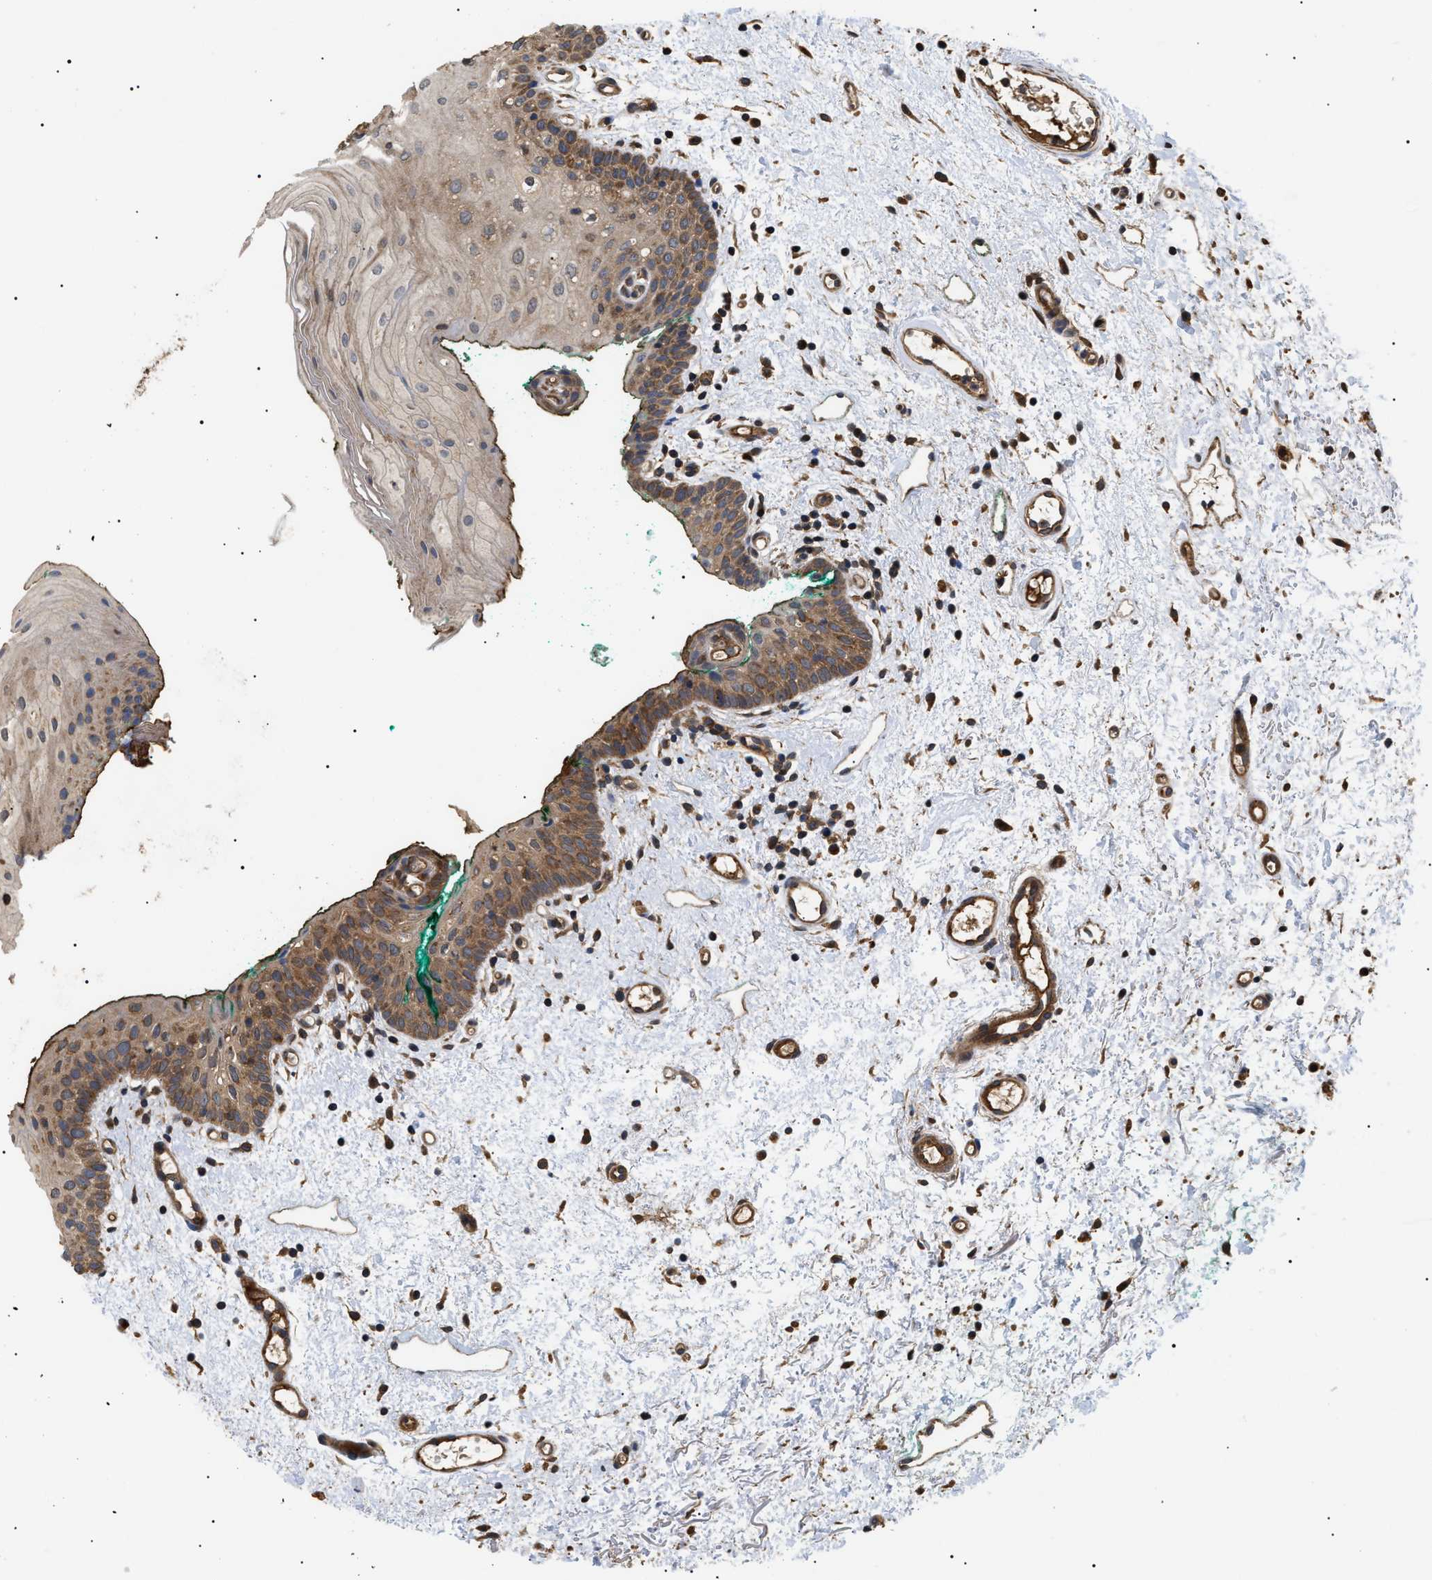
{"staining": {"intensity": "moderate", "quantity": ">75%", "location": "cytoplasmic/membranous"}, "tissue": "oral mucosa", "cell_type": "Squamous epithelial cells", "image_type": "normal", "snomed": [{"axis": "morphology", "description": "Normal tissue, NOS"}, {"axis": "morphology", "description": "Squamous cell carcinoma, NOS"}, {"axis": "topography", "description": "Oral tissue"}, {"axis": "topography", "description": "Salivary gland"}, {"axis": "topography", "description": "Head-Neck"}], "caption": "This is a photomicrograph of immunohistochemistry (IHC) staining of benign oral mucosa, which shows moderate expression in the cytoplasmic/membranous of squamous epithelial cells.", "gene": "ASTL", "patient": {"sex": "female", "age": 62}}